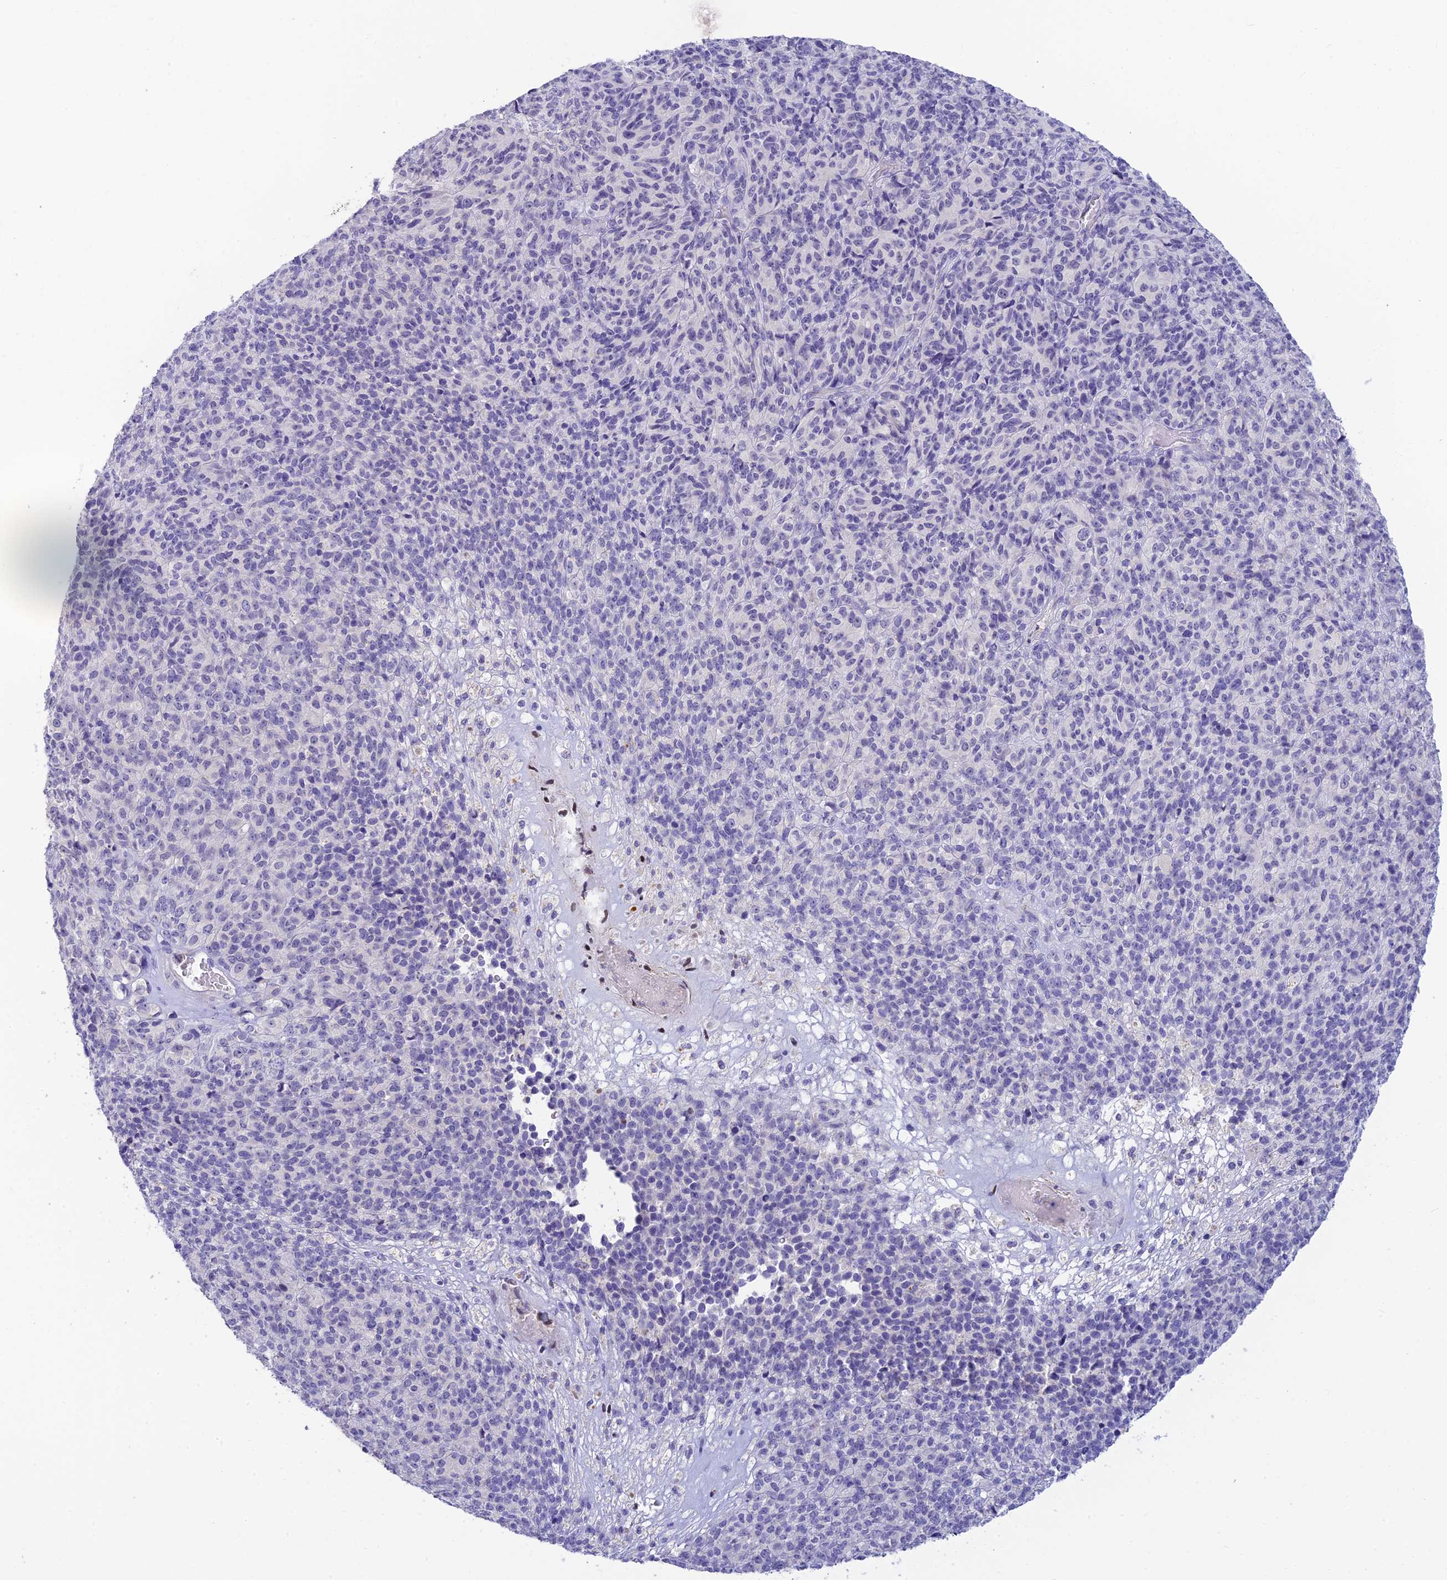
{"staining": {"intensity": "negative", "quantity": "none", "location": "none"}, "tissue": "melanoma", "cell_type": "Tumor cells", "image_type": "cancer", "snomed": [{"axis": "morphology", "description": "Malignant melanoma, Metastatic site"}, {"axis": "topography", "description": "Brain"}], "caption": "Tumor cells are negative for brown protein staining in melanoma.", "gene": "INTS13", "patient": {"sex": "female", "age": 56}}